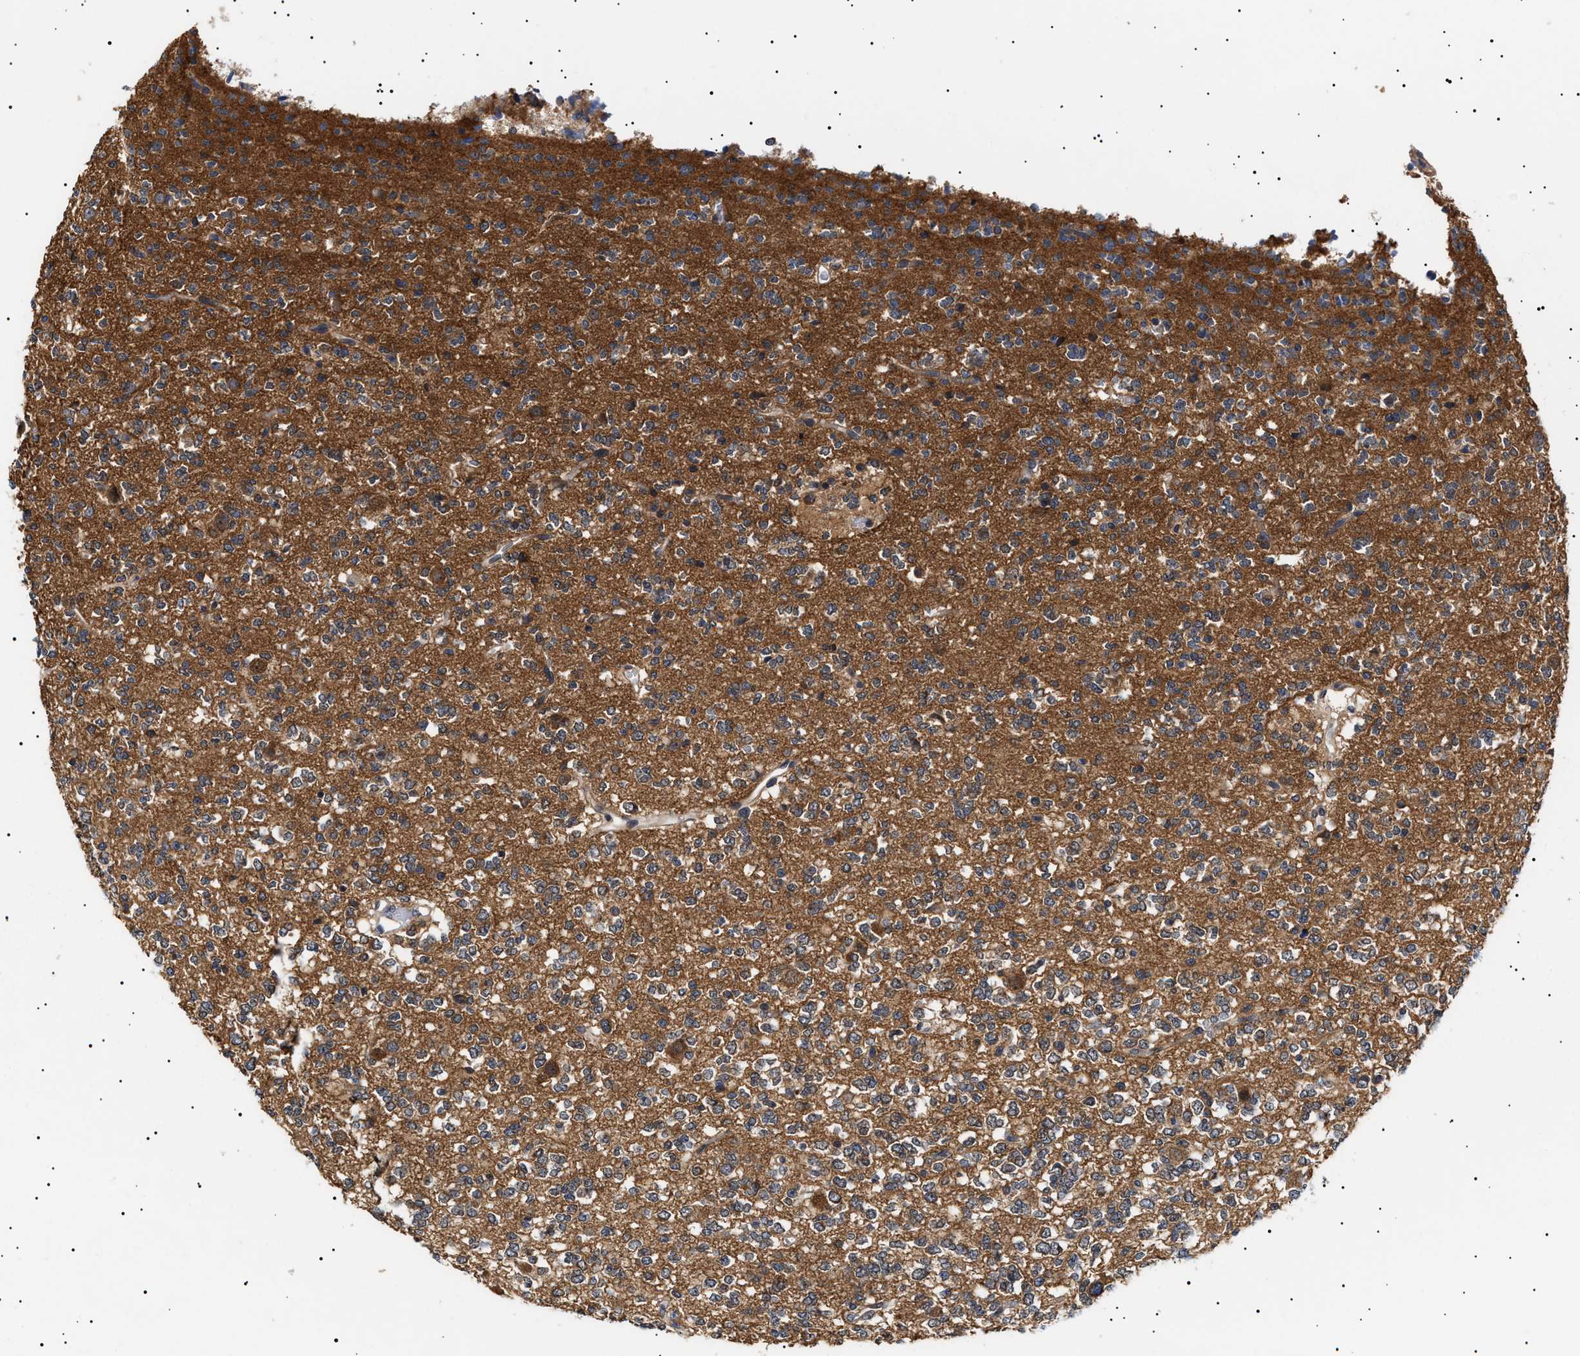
{"staining": {"intensity": "moderate", "quantity": ">75%", "location": "cytoplasmic/membranous"}, "tissue": "glioma", "cell_type": "Tumor cells", "image_type": "cancer", "snomed": [{"axis": "morphology", "description": "Glioma, malignant, Low grade"}, {"axis": "topography", "description": "Brain"}], "caption": "Immunohistochemistry photomicrograph of neoplastic tissue: human glioma stained using IHC demonstrates medium levels of moderate protein expression localized specifically in the cytoplasmic/membranous of tumor cells, appearing as a cytoplasmic/membranous brown color.", "gene": "KRBA1", "patient": {"sex": "male", "age": 38}}